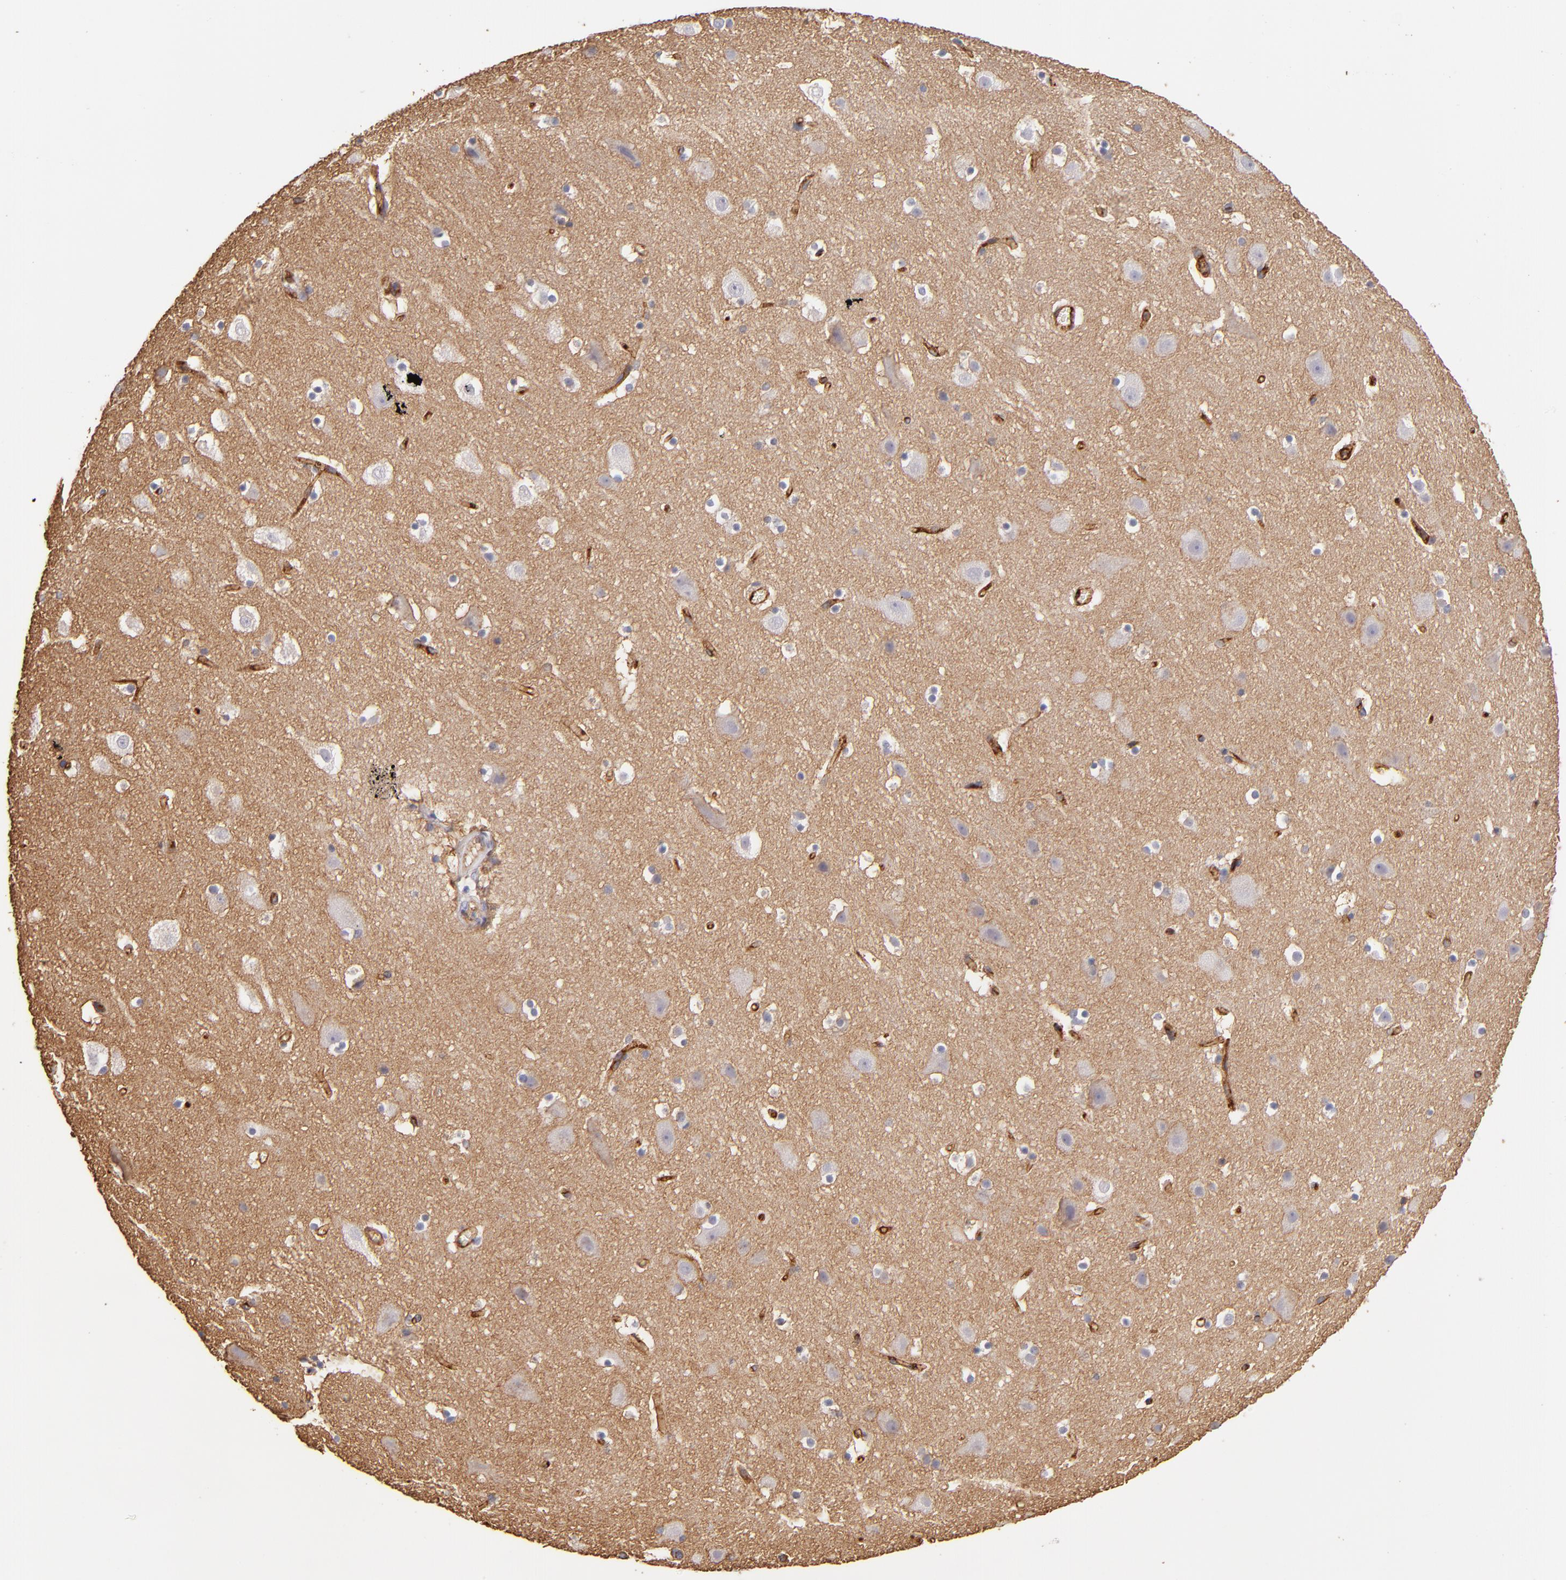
{"staining": {"intensity": "strong", "quantity": ">75%", "location": "cytoplasmic/membranous"}, "tissue": "cerebral cortex", "cell_type": "Endothelial cells", "image_type": "normal", "snomed": [{"axis": "morphology", "description": "Normal tissue, NOS"}, {"axis": "topography", "description": "Cerebral cortex"}], "caption": "This image exhibits immunohistochemistry (IHC) staining of unremarkable human cerebral cortex, with high strong cytoplasmic/membranous staining in about >75% of endothelial cells.", "gene": "ABCB1", "patient": {"sex": "male", "age": 45}}